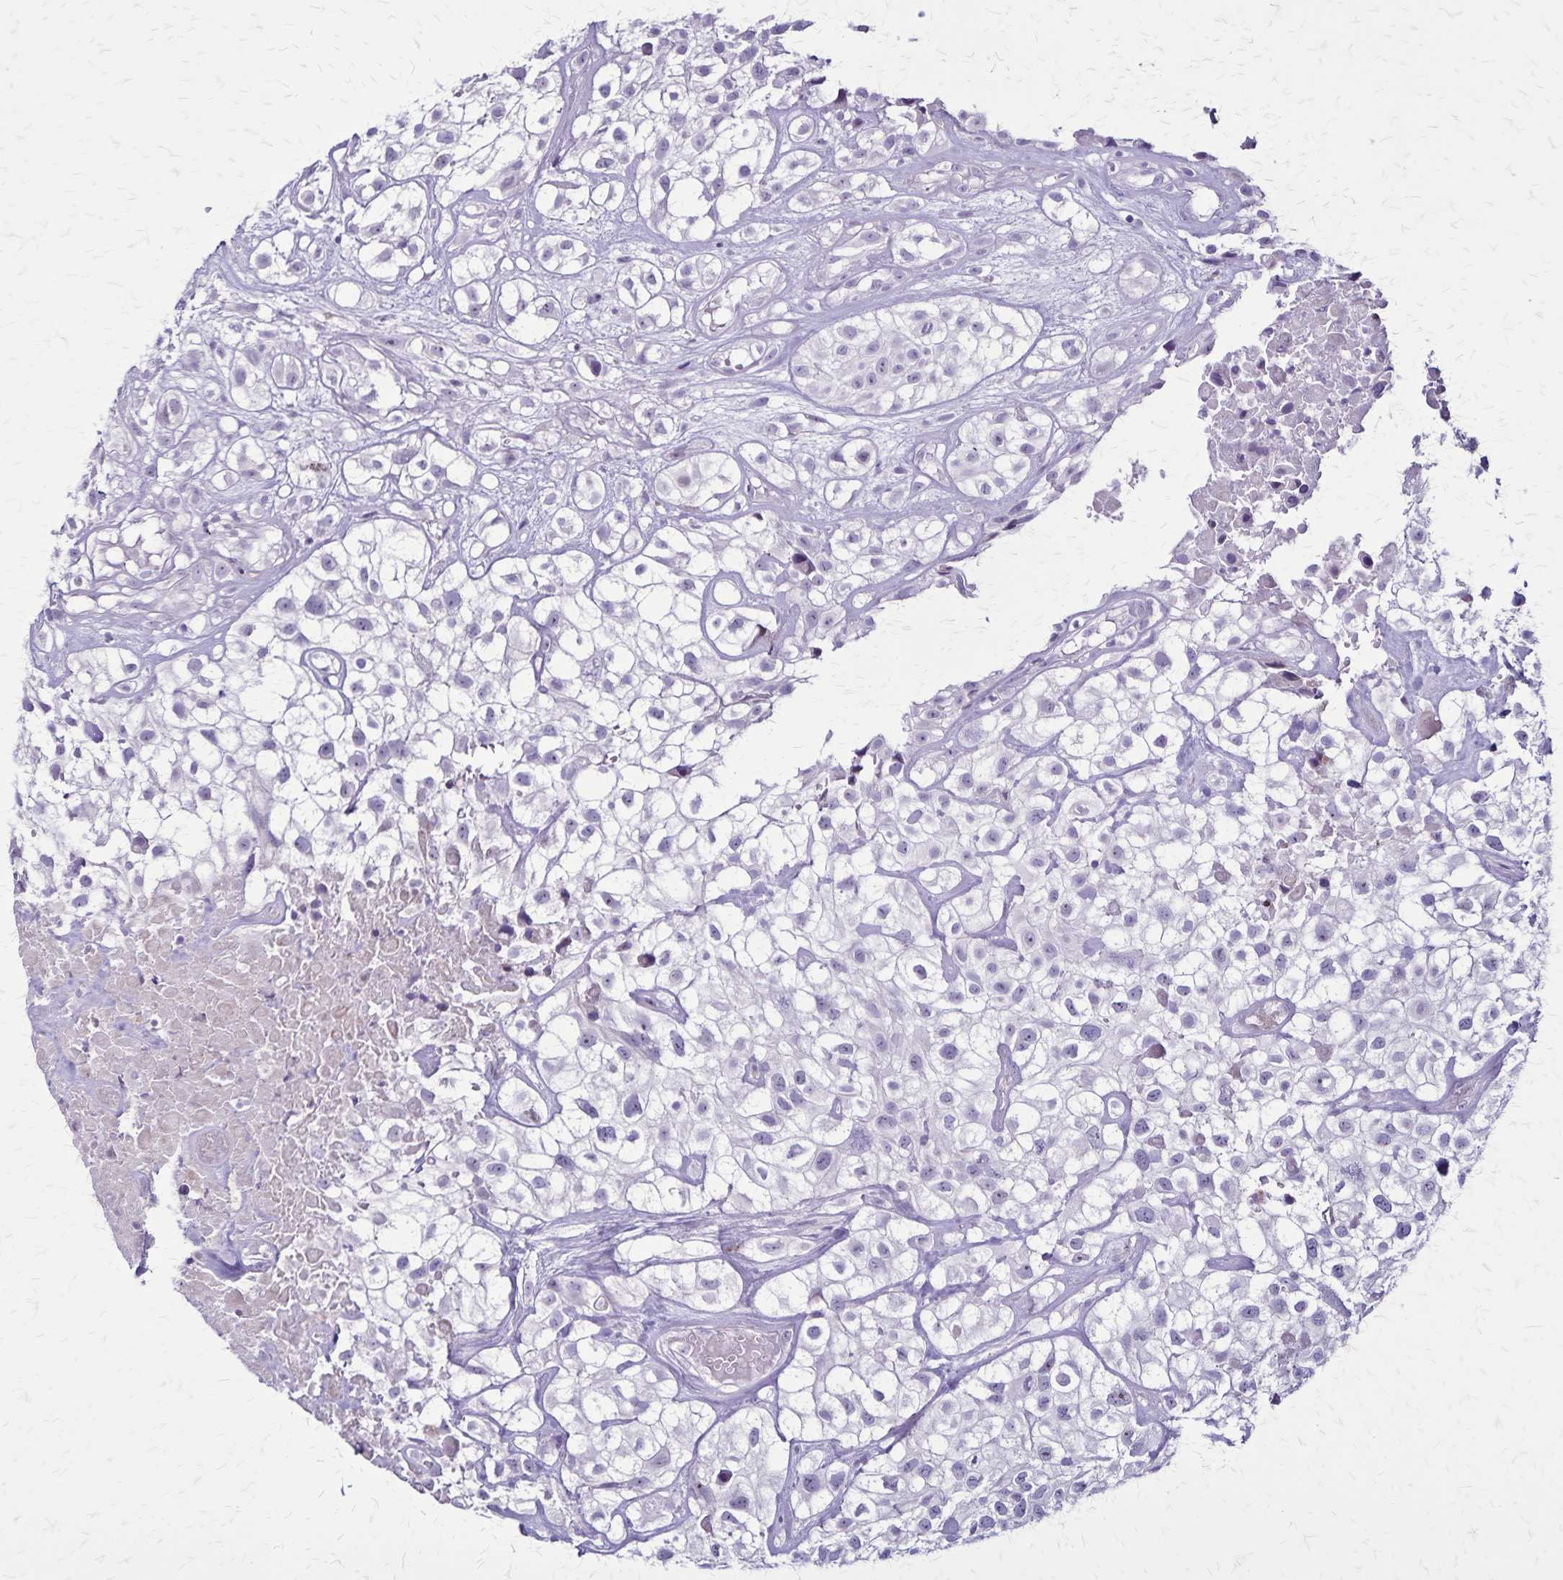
{"staining": {"intensity": "negative", "quantity": "none", "location": "none"}, "tissue": "urothelial cancer", "cell_type": "Tumor cells", "image_type": "cancer", "snomed": [{"axis": "morphology", "description": "Urothelial carcinoma, High grade"}, {"axis": "topography", "description": "Urinary bladder"}], "caption": "This is an immunohistochemistry image of human urothelial carcinoma (high-grade). There is no expression in tumor cells.", "gene": "OR51B5", "patient": {"sex": "male", "age": 56}}